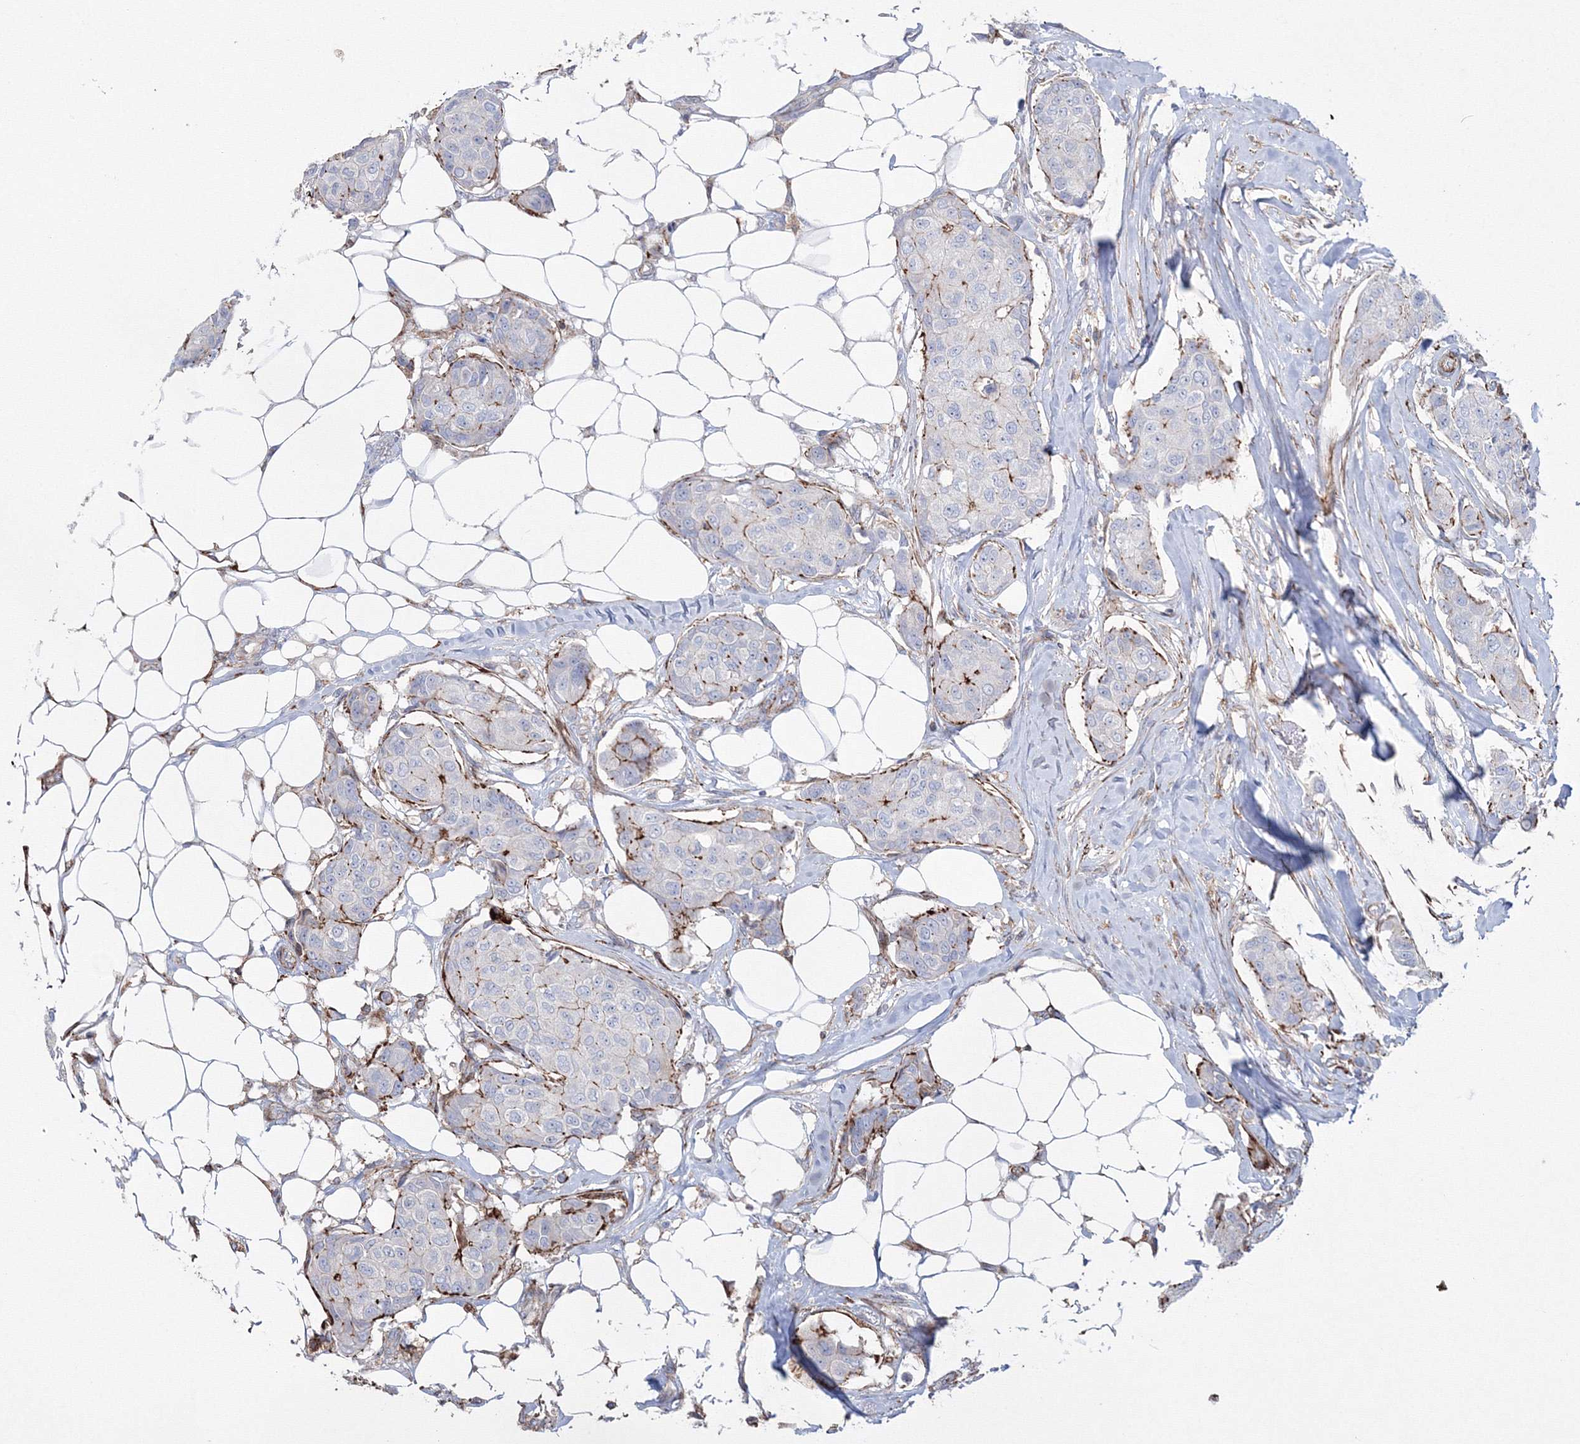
{"staining": {"intensity": "moderate", "quantity": "<25%", "location": "cytoplasmic/membranous"}, "tissue": "breast cancer", "cell_type": "Tumor cells", "image_type": "cancer", "snomed": [{"axis": "morphology", "description": "Duct carcinoma"}, {"axis": "topography", "description": "Breast"}], "caption": "This image demonstrates IHC staining of human breast cancer, with low moderate cytoplasmic/membranous positivity in approximately <25% of tumor cells.", "gene": "GPR82", "patient": {"sex": "female", "age": 80}}